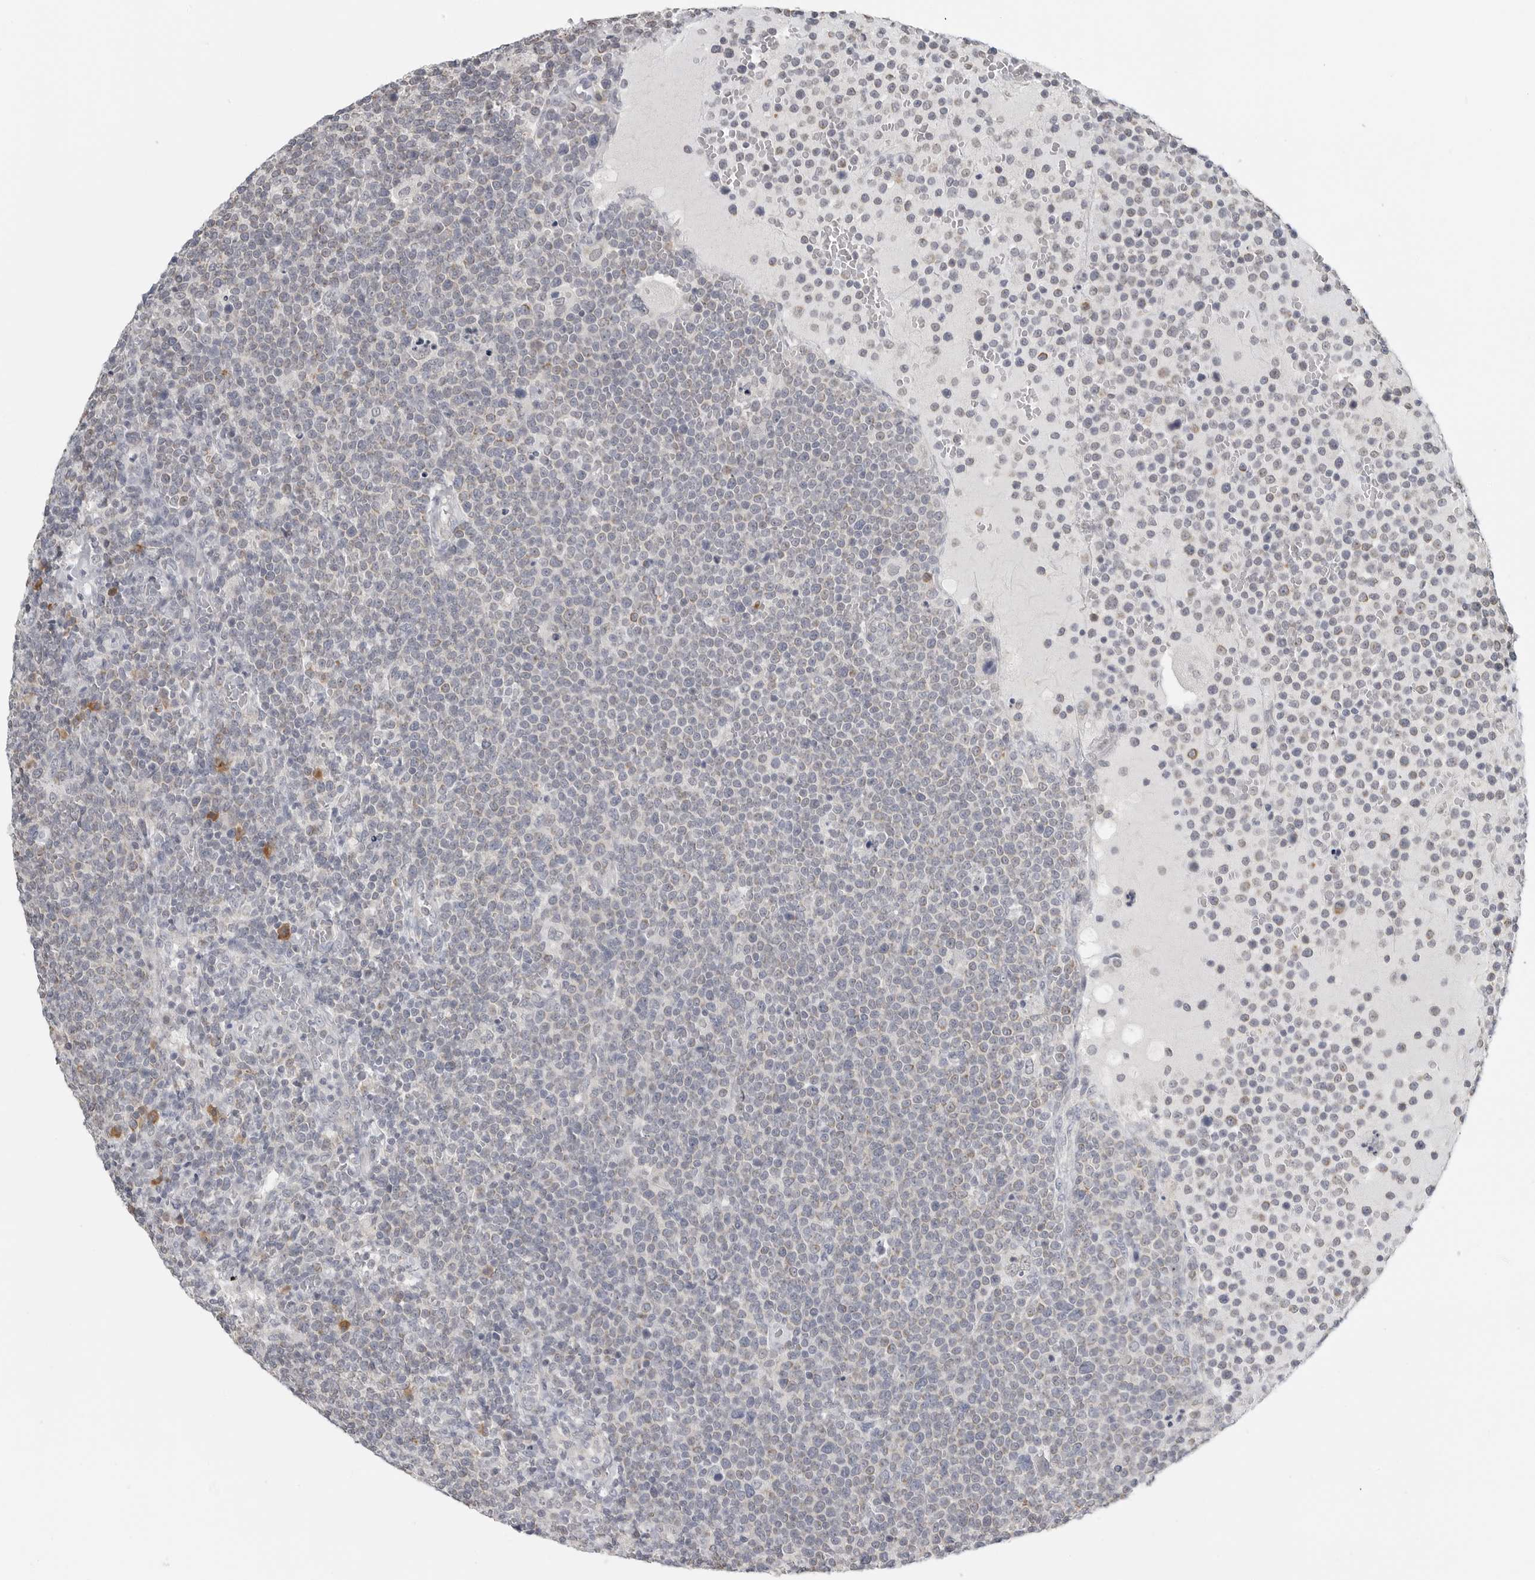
{"staining": {"intensity": "weak", "quantity": "<25%", "location": "cytoplasmic/membranous"}, "tissue": "lymphoma", "cell_type": "Tumor cells", "image_type": "cancer", "snomed": [{"axis": "morphology", "description": "Malignant lymphoma, non-Hodgkin's type, High grade"}, {"axis": "topography", "description": "Lymph node"}], "caption": "The image exhibits no significant expression in tumor cells of lymphoma.", "gene": "IL12RB2", "patient": {"sex": "male", "age": 61}}